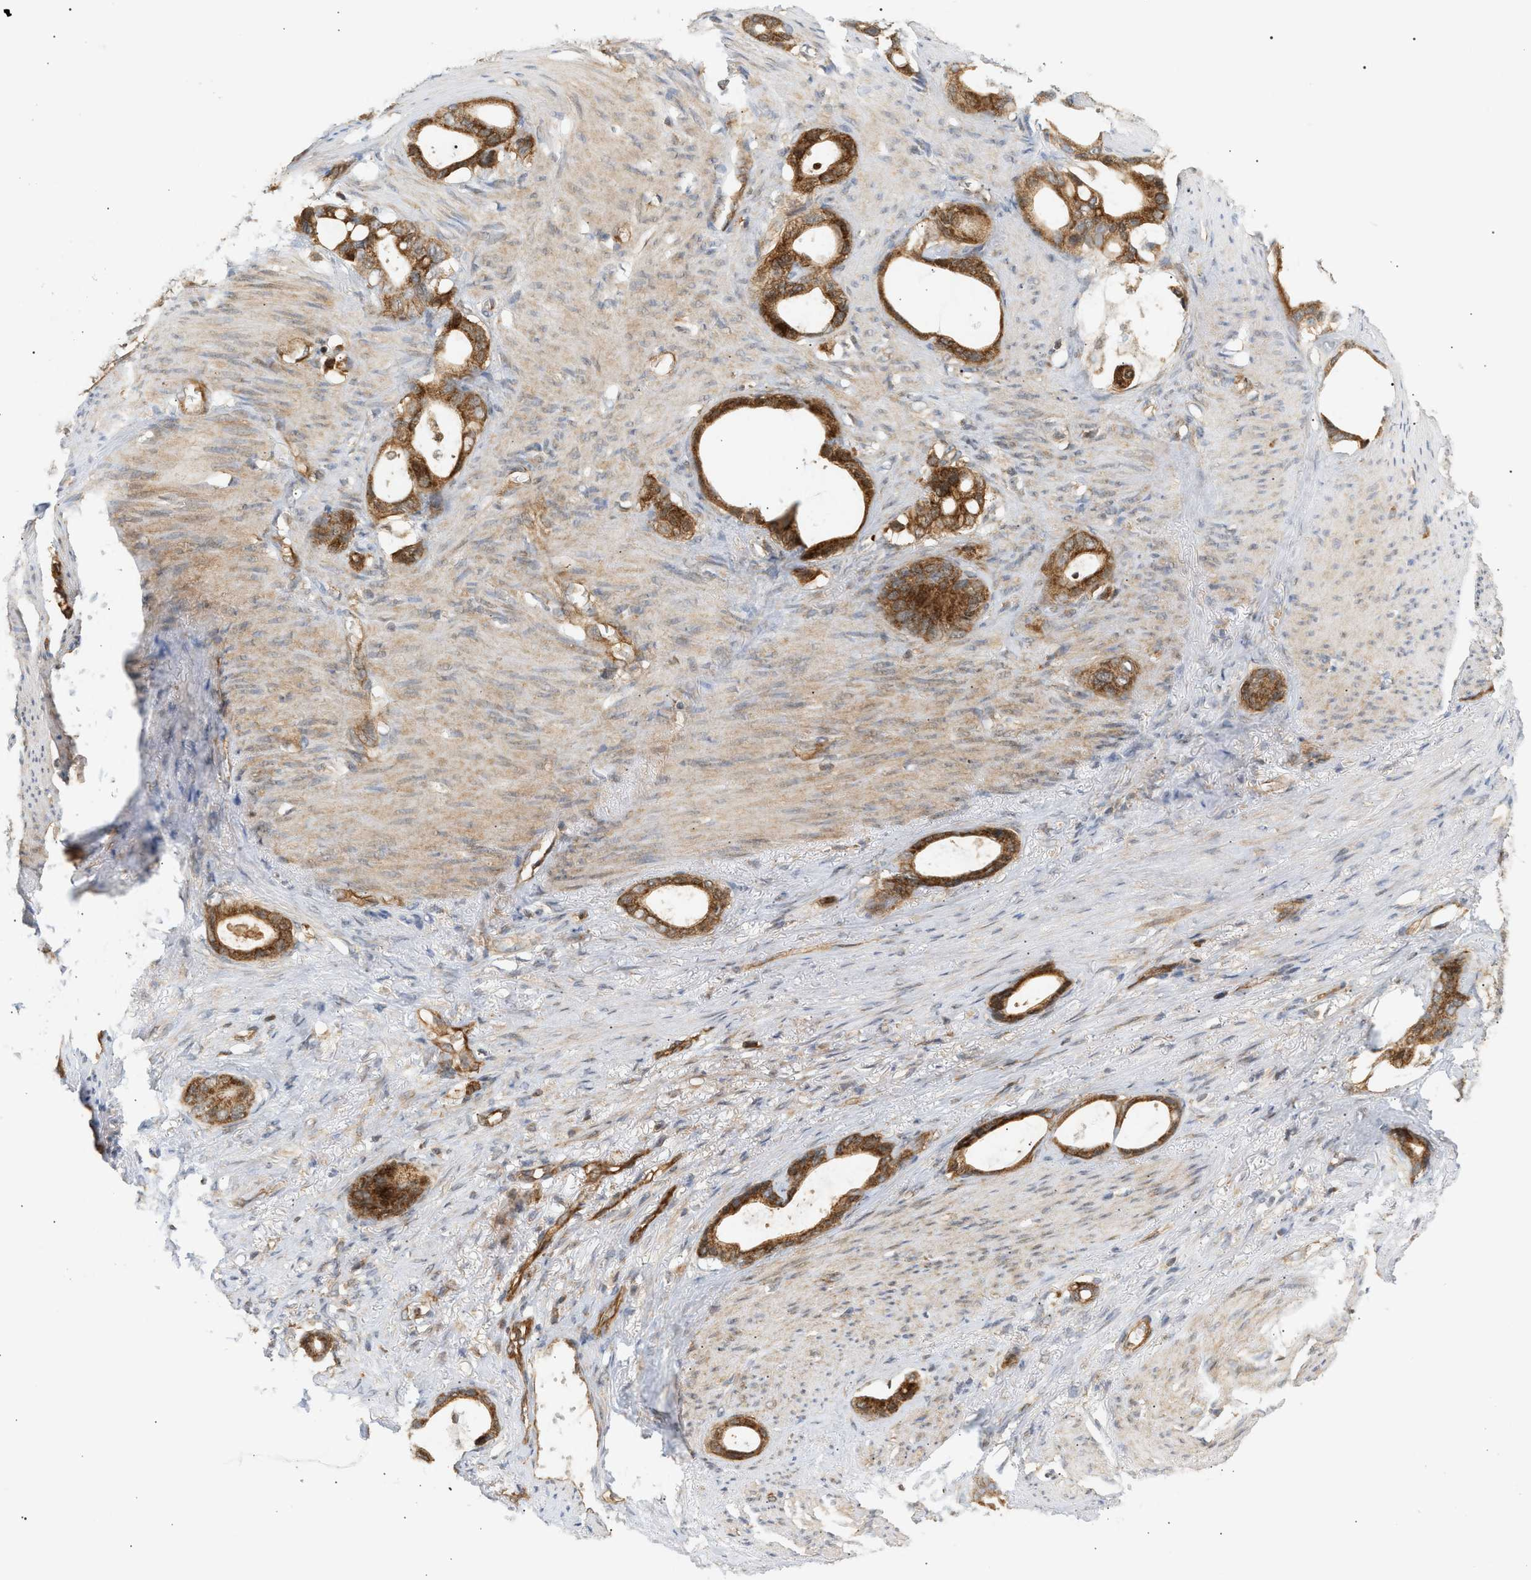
{"staining": {"intensity": "strong", "quantity": ">75%", "location": "cytoplasmic/membranous"}, "tissue": "stomach cancer", "cell_type": "Tumor cells", "image_type": "cancer", "snomed": [{"axis": "morphology", "description": "Adenocarcinoma, NOS"}, {"axis": "topography", "description": "Stomach"}], "caption": "The histopathology image exhibits a brown stain indicating the presence of a protein in the cytoplasmic/membranous of tumor cells in stomach adenocarcinoma.", "gene": "SHC1", "patient": {"sex": "female", "age": 75}}